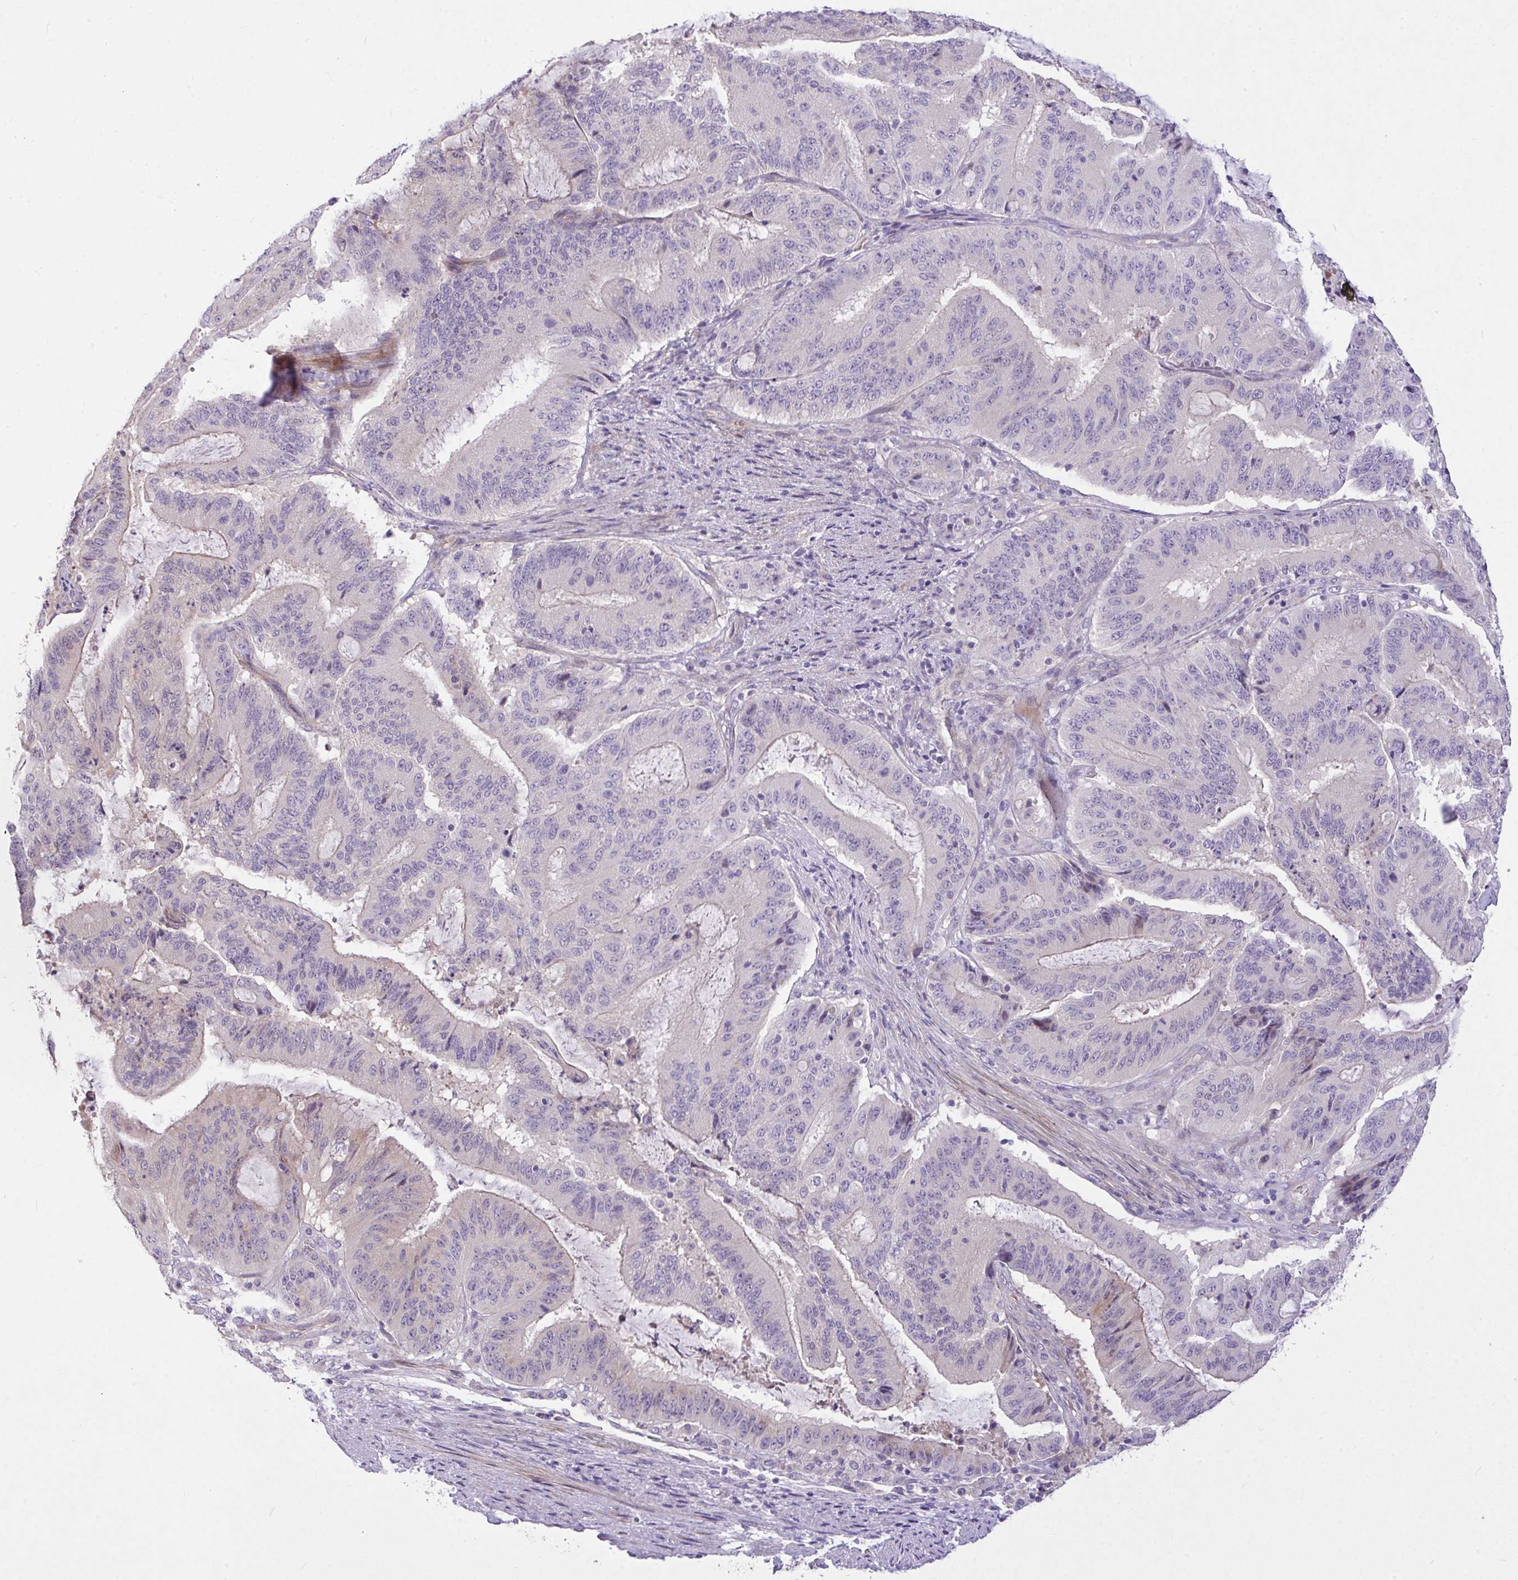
{"staining": {"intensity": "negative", "quantity": "none", "location": "none"}, "tissue": "liver cancer", "cell_type": "Tumor cells", "image_type": "cancer", "snomed": [{"axis": "morphology", "description": "Normal tissue, NOS"}, {"axis": "morphology", "description": "Cholangiocarcinoma"}, {"axis": "topography", "description": "Liver"}, {"axis": "topography", "description": "Peripheral nerve tissue"}], "caption": "This is an IHC histopathology image of cholangiocarcinoma (liver). There is no expression in tumor cells.", "gene": "MOCS1", "patient": {"sex": "female", "age": 73}}